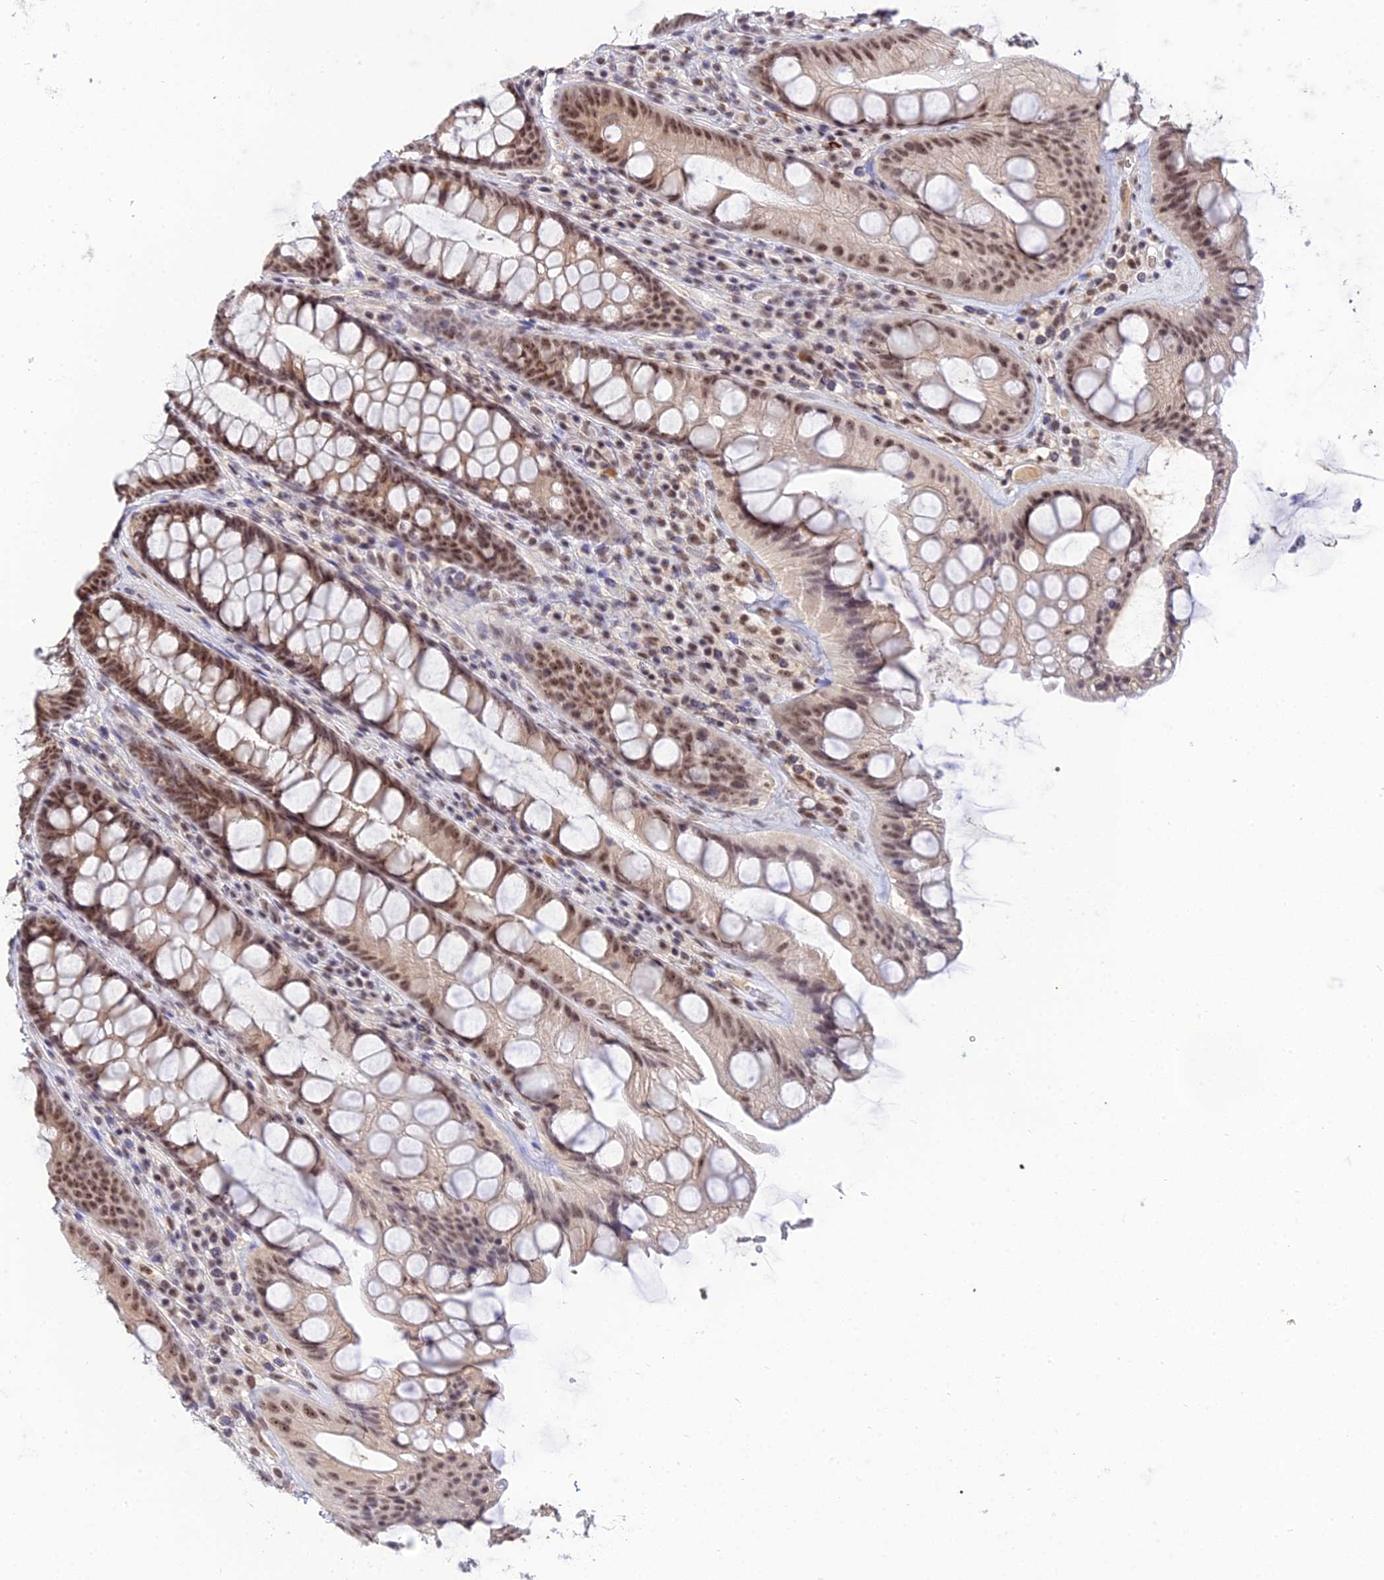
{"staining": {"intensity": "moderate", "quantity": ">75%", "location": "cytoplasmic/membranous,nuclear"}, "tissue": "rectum", "cell_type": "Glandular cells", "image_type": "normal", "snomed": [{"axis": "morphology", "description": "Normal tissue, NOS"}, {"axis": "topography", "description": "Rectum"}], "caption": "Protein expression by immunohistochemistry (IHC) shows moderate cytoplasmic/membranous,nuclear positivity in about >75% of glandular cells in benign rectum.", "gene": "EXOSC3", "patient": {"sex": "male", "age": 74}}